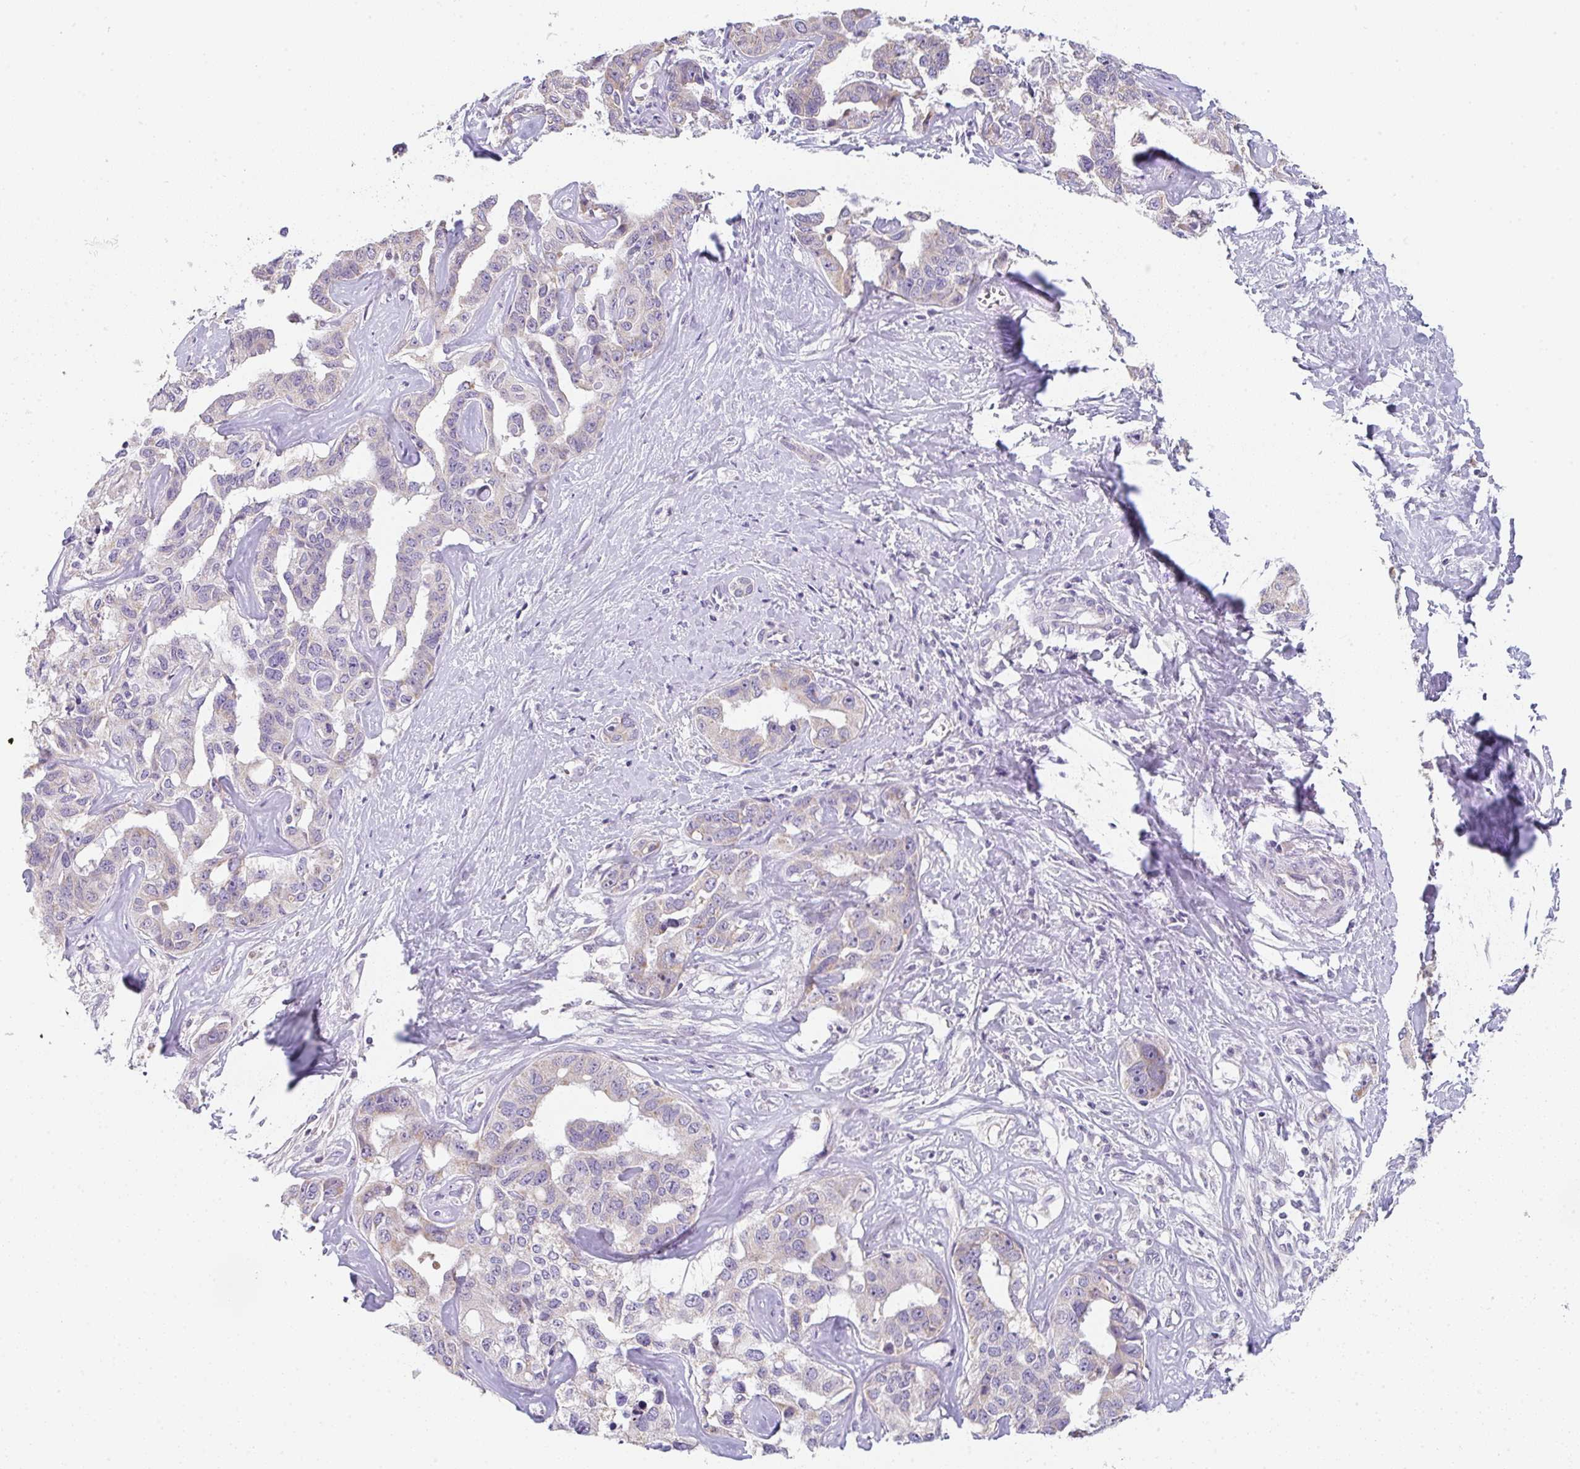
{"staining": {"intensity": "weak", "quantity": "<25%", "location": "cytoplasmic/membranous"}, "tissue": "liver cancer", "cell_type": "Tumor cells", "image_type": "cancer", "snomed": [{"axis": "morphology", "description": "Cholangiocarcinoma"}, {"axis": "topography", "description": "Liver"}], "caption": "The histopathology image reveals no staining of tumor cells in cholangiocarcinoma (liver).", "gene": "CACNA1S", "patient": {"sex": "male", "age": 59}}